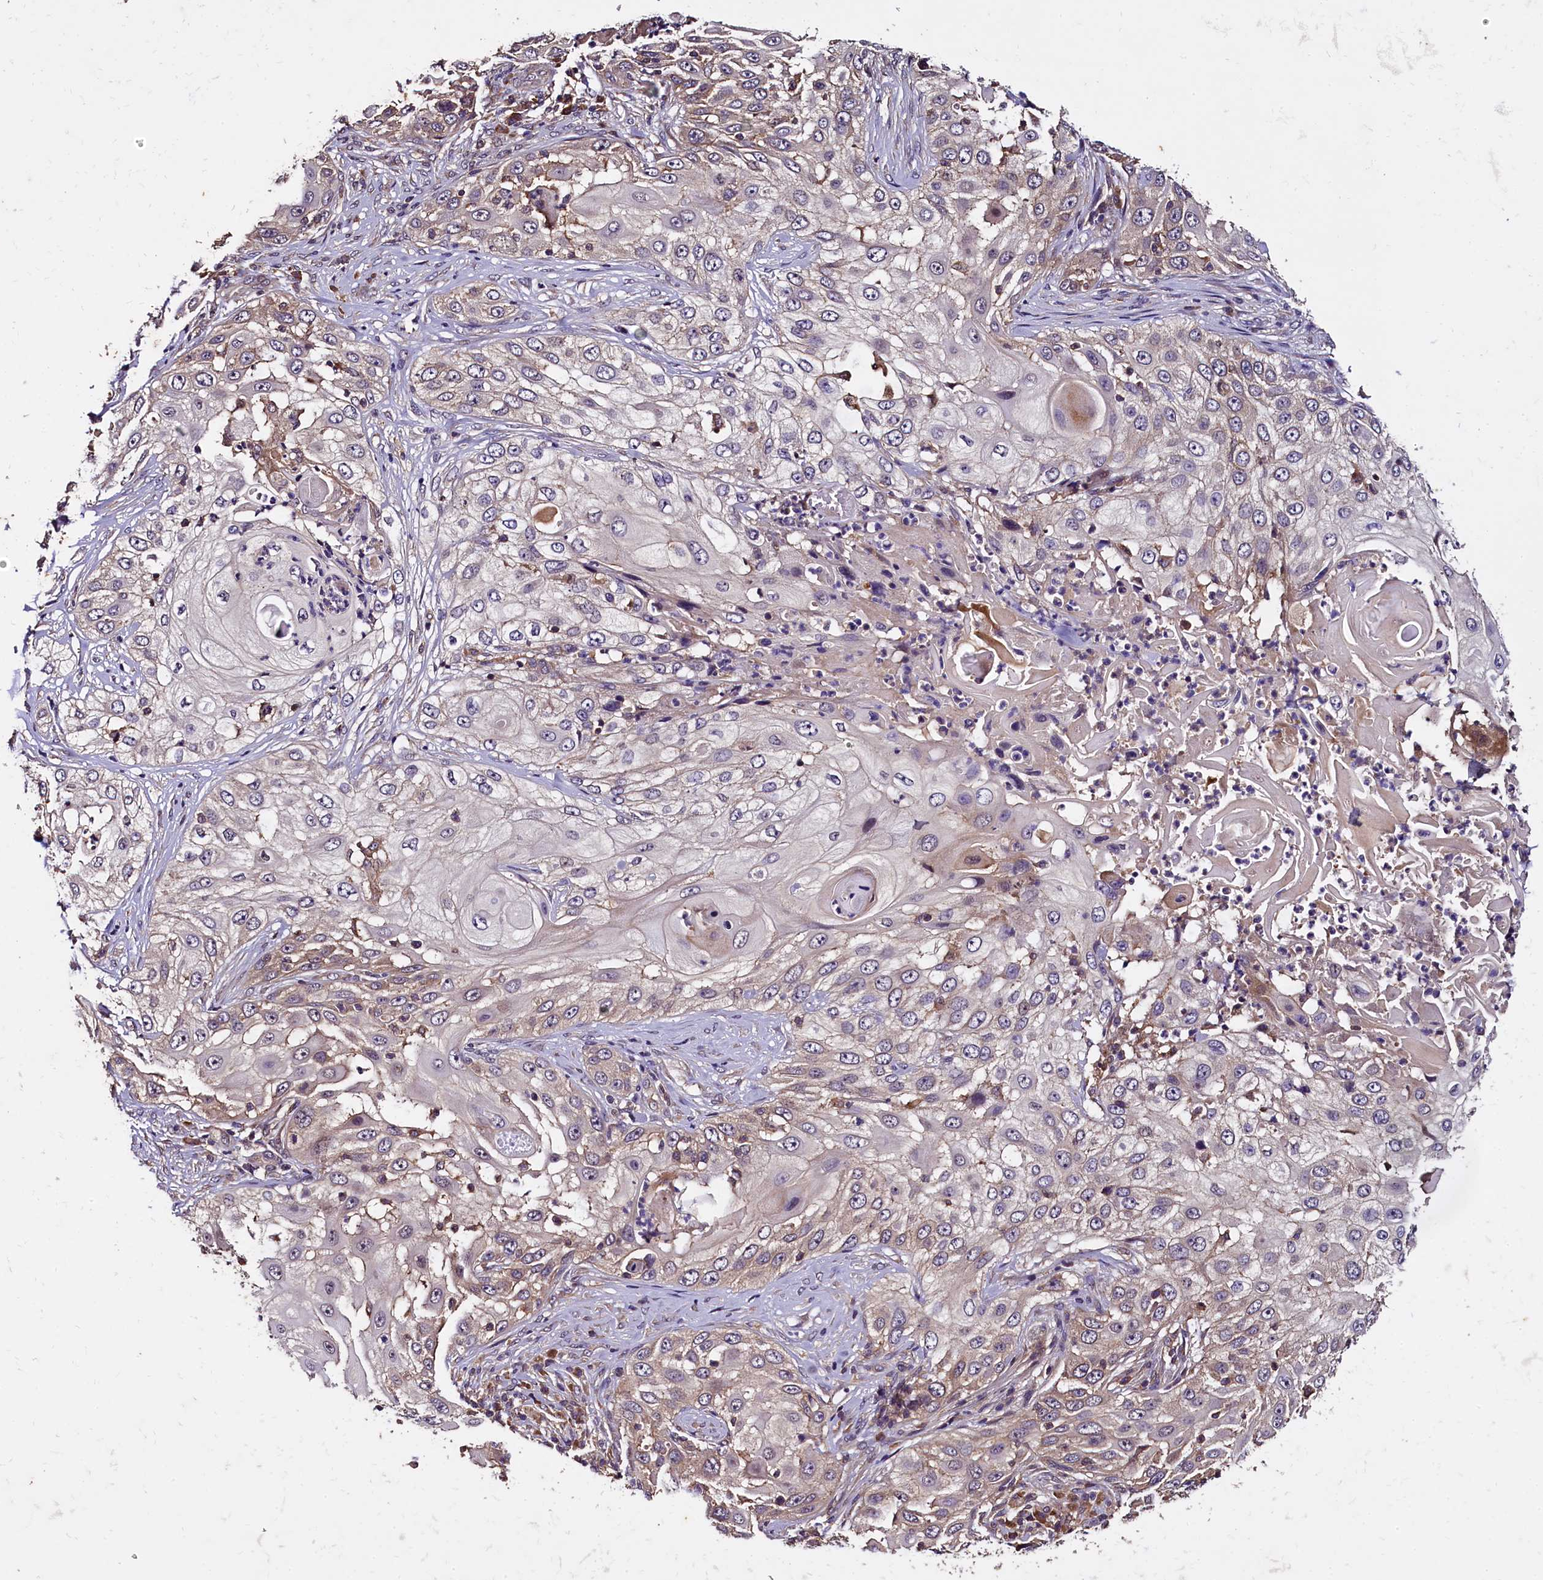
{"staining": {"intensity": "weak", "quantity": "25%-75%", "location": "cytoplasmic/membranous"}, "tissue": "skin cancer", "cell_type": "Tumor cells", "image_type": "cancer", "snomed": [{"axis": "morphology", "description": "Squamous cell carcinoma, NOS"}, {"axis": "topography", "description": "Skin"}], "caption": "Human skin squamous cell carcinoma stained for a protein (brown) demonstrates weak cytoplasmic/membranous positive positivity in about 25%-75% of tumor cells.", "gene": "PLXNB1", "patient": {"sex": "female", "age": 44}}